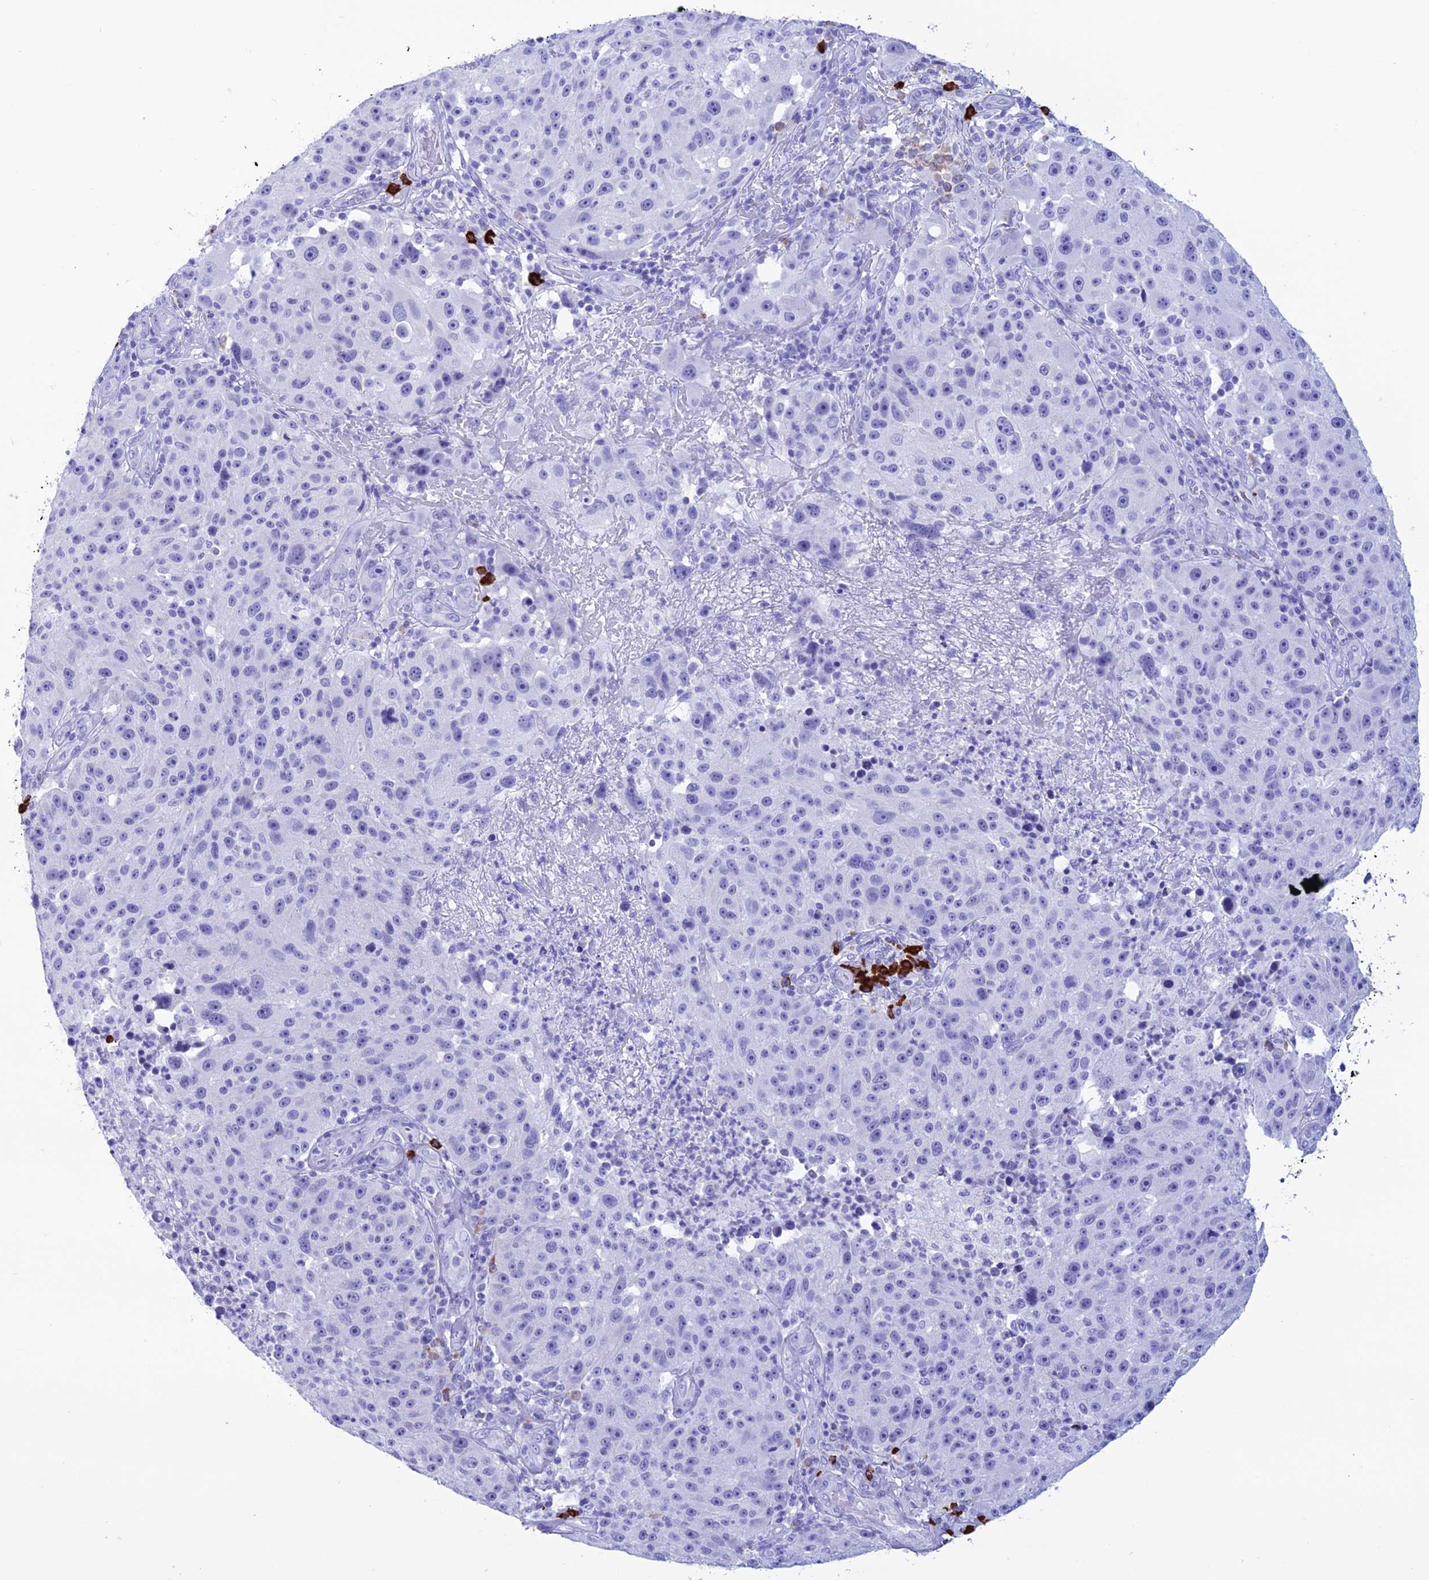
{"staining": {"intensity": "negative", "quantity": "none", "location": "none"}, "tissue": "melanoma", "cell_type": "Tumor cells", "image_type": "cancer", "snomed": [{"axis": "morphology", "description": "Malignant melanoma, NOS"}, {"axis": "topography", "description": "Skin"}], "caption": "This micrograph is of malignant melanoma stained with IHC to label a protein in brown with the nuclei are counter-stained blue. There is no staining in tumor cells.", "gene": "MZB1", "patient": {"sex": "male", "age": 53}}